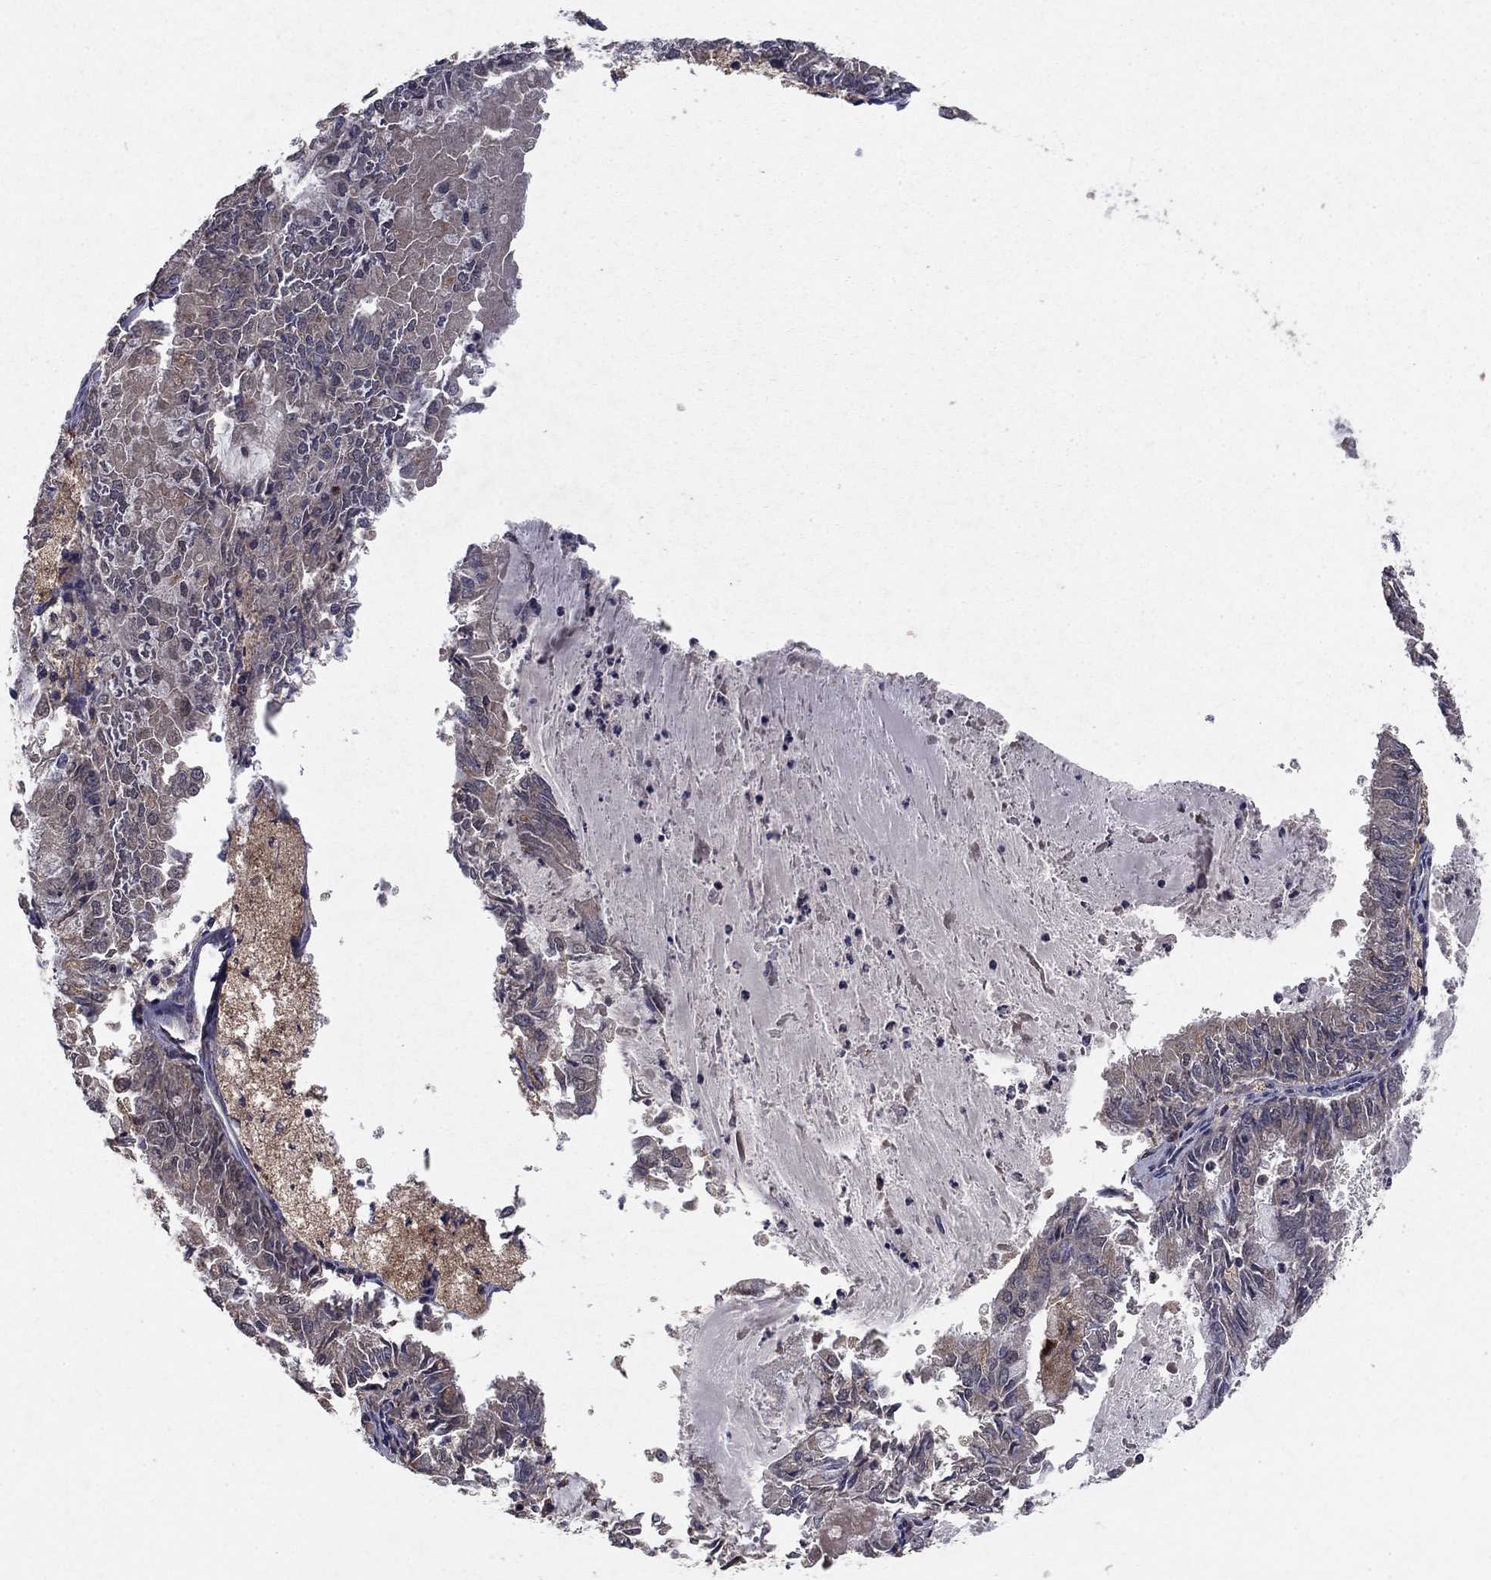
{"staining": {"intensity": "negative", "quantity": "none", "location": "none"}, "tissue": "endometrial cancer", "cell_type": "Tumor cells", "image_type": "cancer", "snomed": [{"axis": "morphology", "description": "Adenocarcinoma, NOS"}, {"axis": "topography", "description": "Endometrium"}], "caption": "Immunohistochemistry (IHC) photomicrograph of endometrial cancer (adenocarcinoma) stained for a protein (brown), which exhibits no expression in tumor cells.", "gene": "DHRS1", "patient": {"sex": "female", "age": 57}}